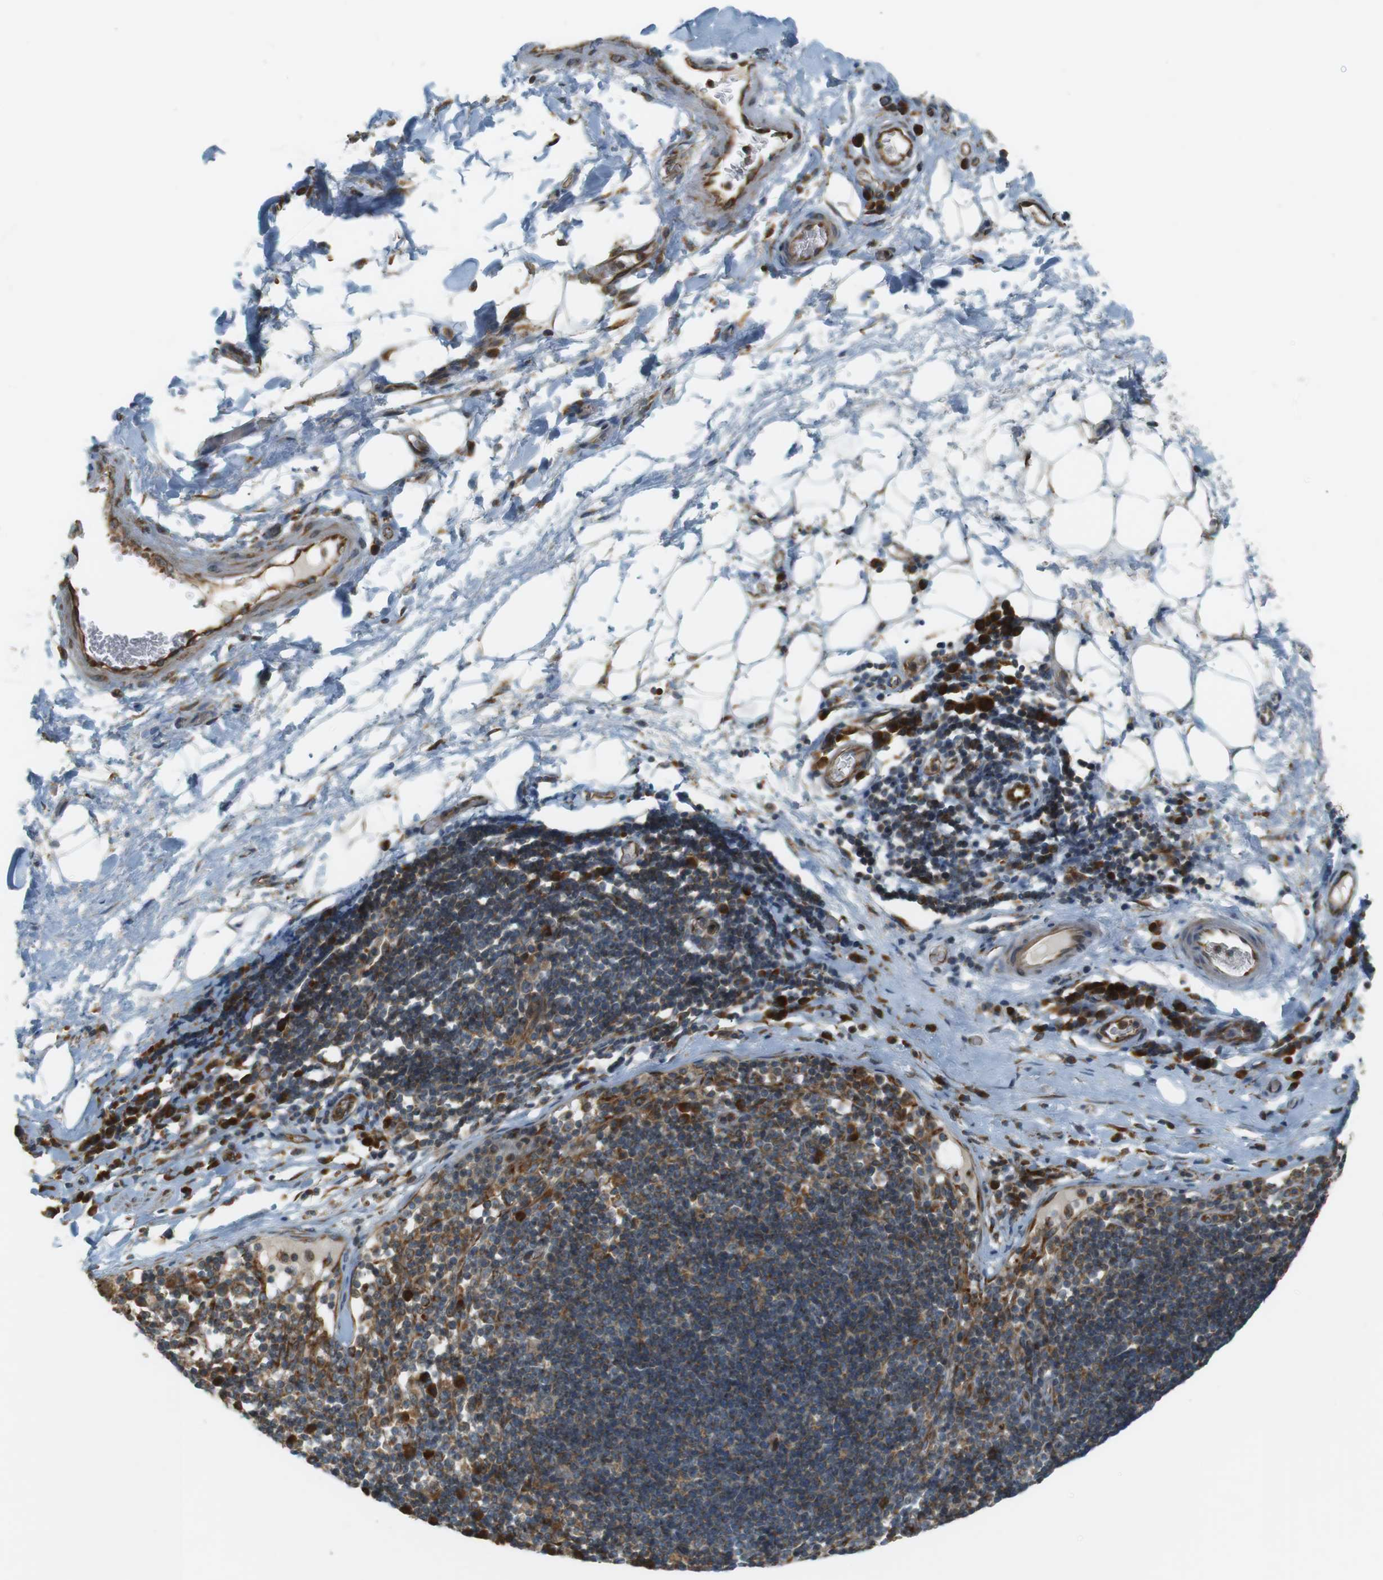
{"staining": {"intensity": "negative", "quantity": "none", "location": "none"}, "tissue": "adipose tissue", "cell_type": "Adipocytes", "image_type": "normal", "snomed": [{"axis": "morphology", "description": "Normal tissue, NOS"}, {"axis": "morphology", "description": "Adenocarcinoma, NOS"}, {"axis": "topography", "description": "Esophagus"}], "caption": "The histopathology image displays no staining of adipocytes in normal adipose tissue. The staining is performed using DAB brown chromogen with nuclei counter-stained in using hematoxylin.", "gene": "SLC41A1", "patient": {"sex": "male", "age": 62}}